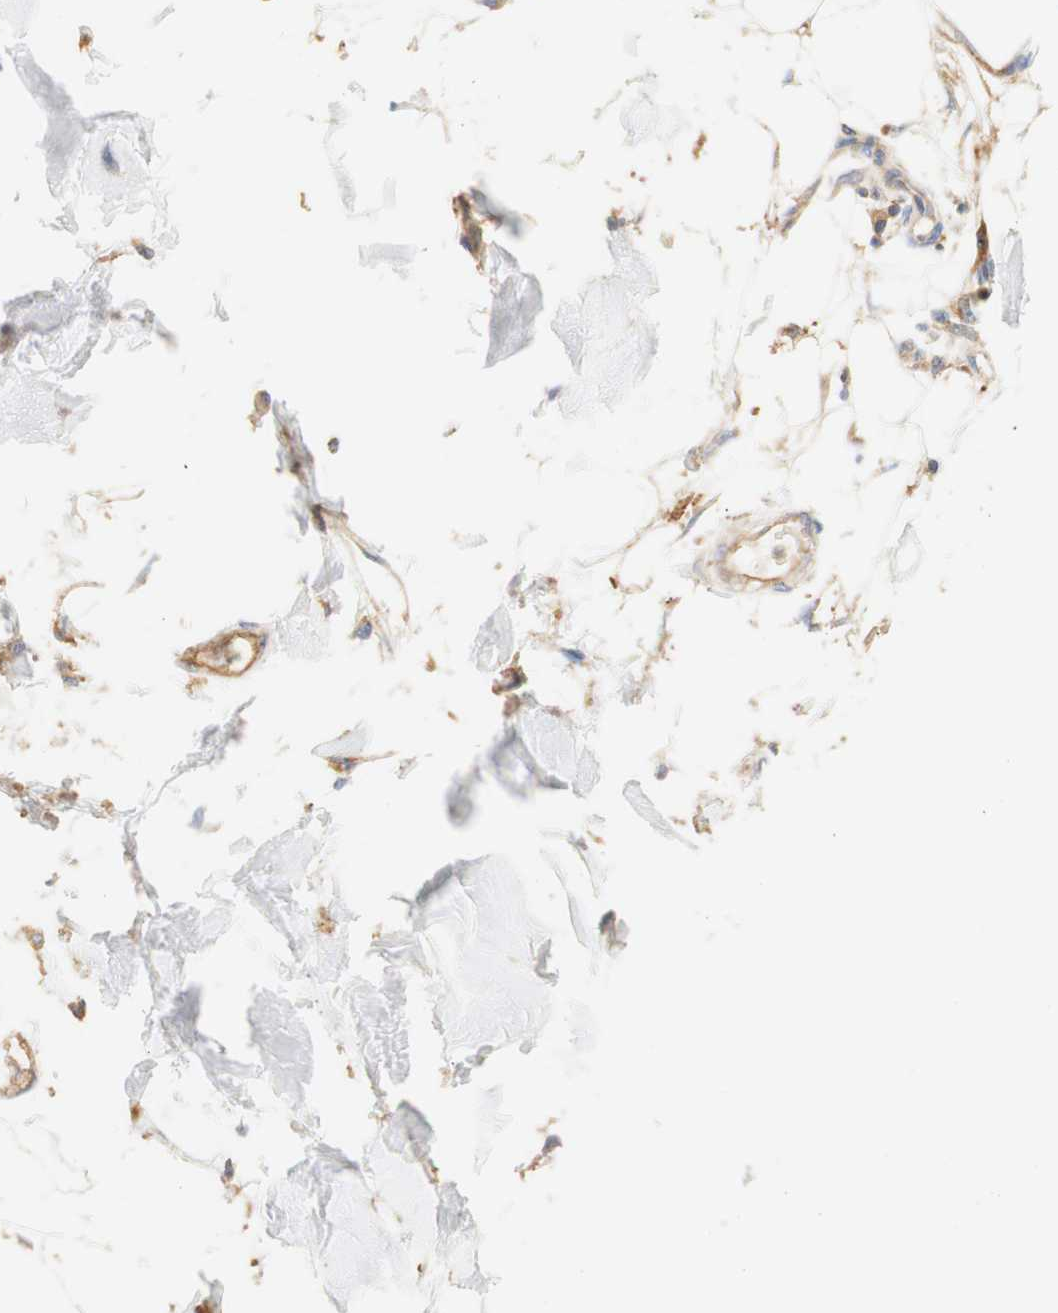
{"staining": {"intensity": "weak", "quantity": "25%-75%", "location": "cytoplasmic/membranous"}, "tissue": "adipose tissue", "cell_type": "Adipocytes", "image_type": "normal", "snomed": [{"axis": "morphology", "description": "Squamous cell carcinoma, NOS"}, {"axis": "topography", "description": "Skin"}], "caption": "Protein expression by immunohistochemistry (IHC) exhibits weak cytoplasmic/membranous expression in about 25%-75% of adipocytes in unremarkable adipose tissue.", "gene": "PCDH7", "patient": {"sex": "male", "age": 83}}